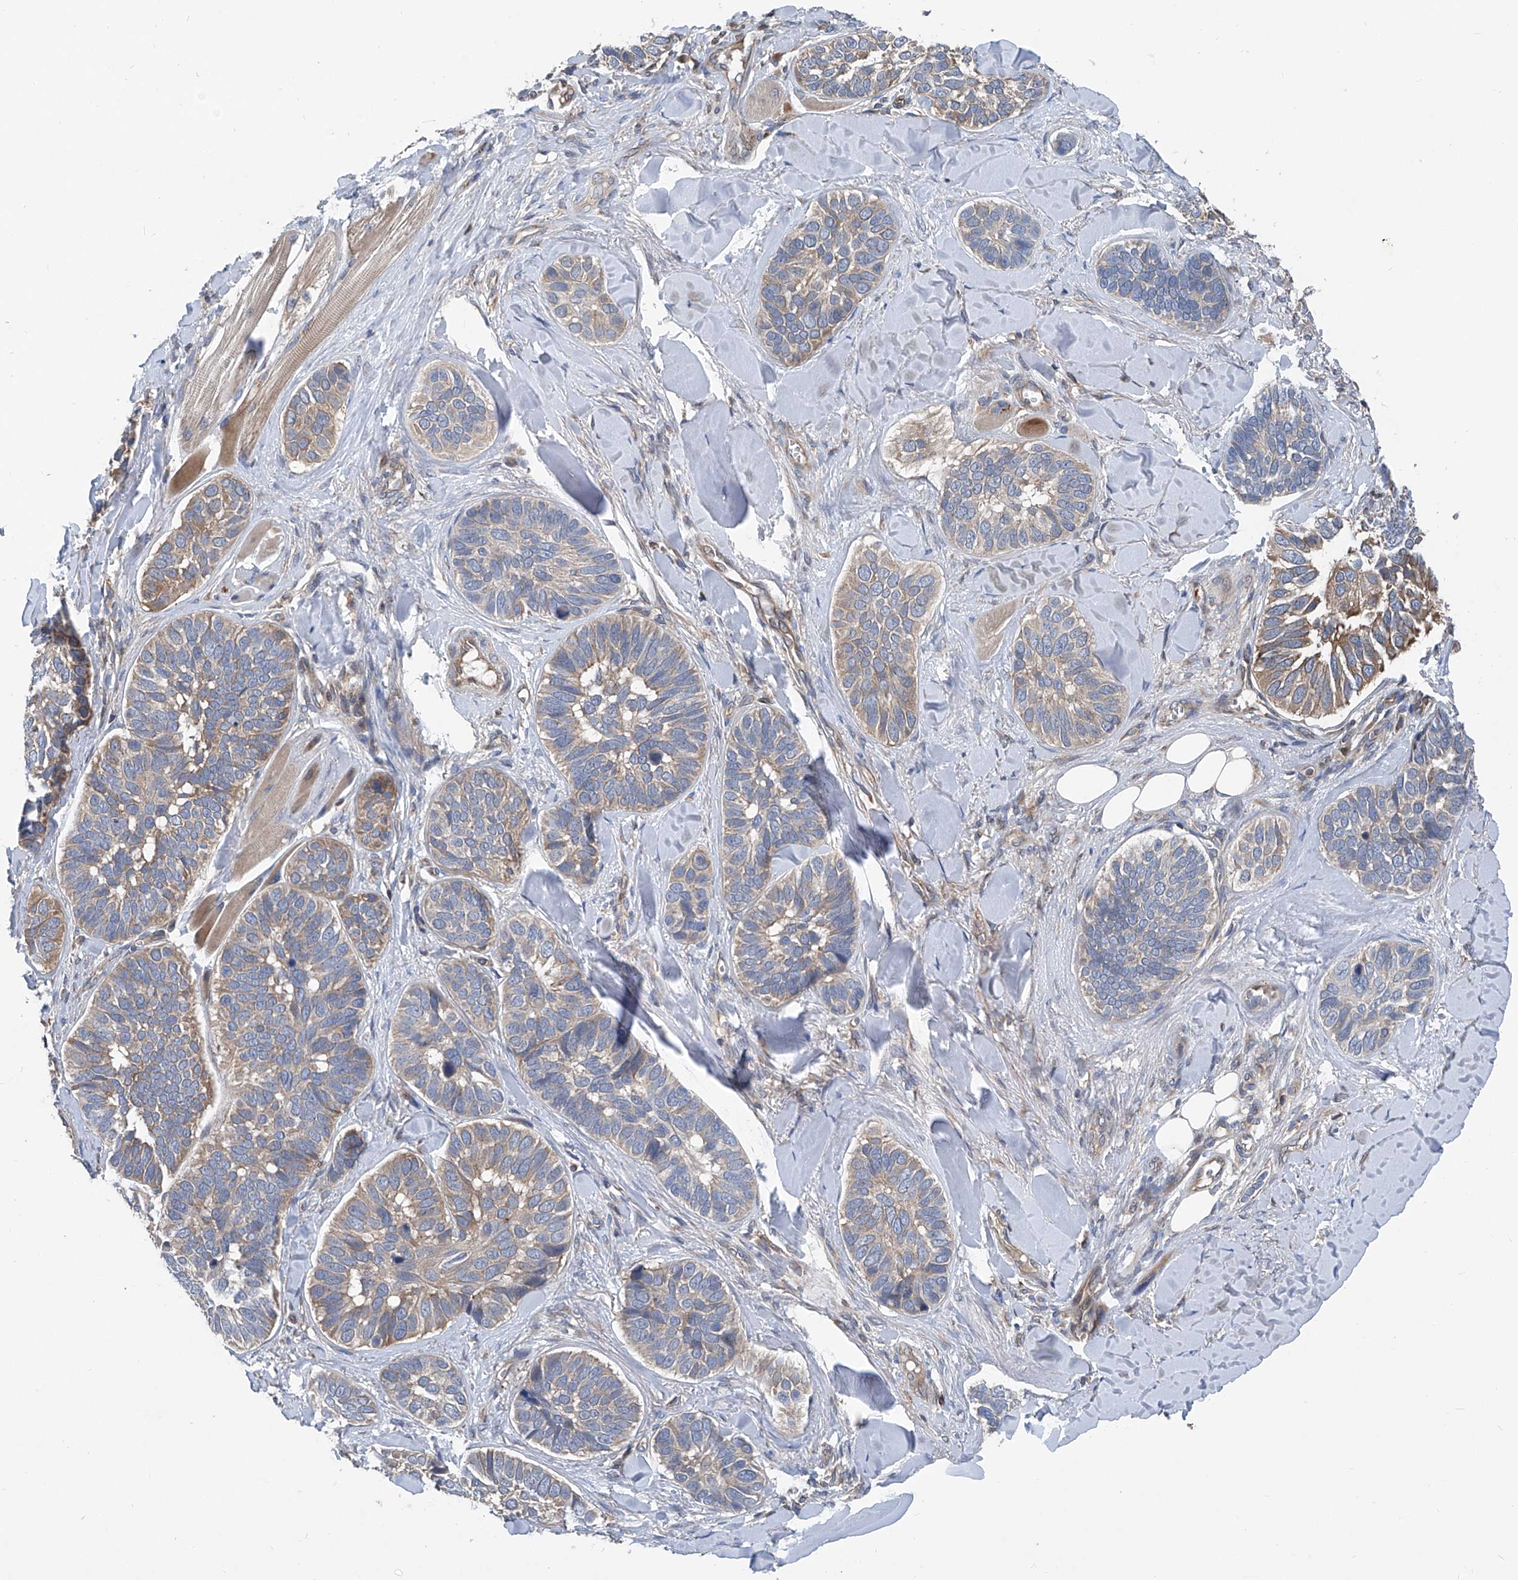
{"staining": {"intensity": "moderate", "quantity": "25%-75%", "location": "cytoplasmic/membranous"}, "tissue": "skin cancer", "cell_type": "Tumor cells", "image_type": "cancer", "snomed": [{"axis": "morphology", "description": "Basal cell carcinoma"}, {"axis": "topography", "description": "Skin"}], "caption": "Basal cell carcinoma (skin) tissue demonstrates moderate cytoplasmic/membranous expression in about 25%-75% of tumor cells (DAB (3,3'-diaminobenzidine) = brown stain, brightfield microscopy at high magnification).", "gene": "TRIM38", "patient": {"sex": "male", "age": 62}}